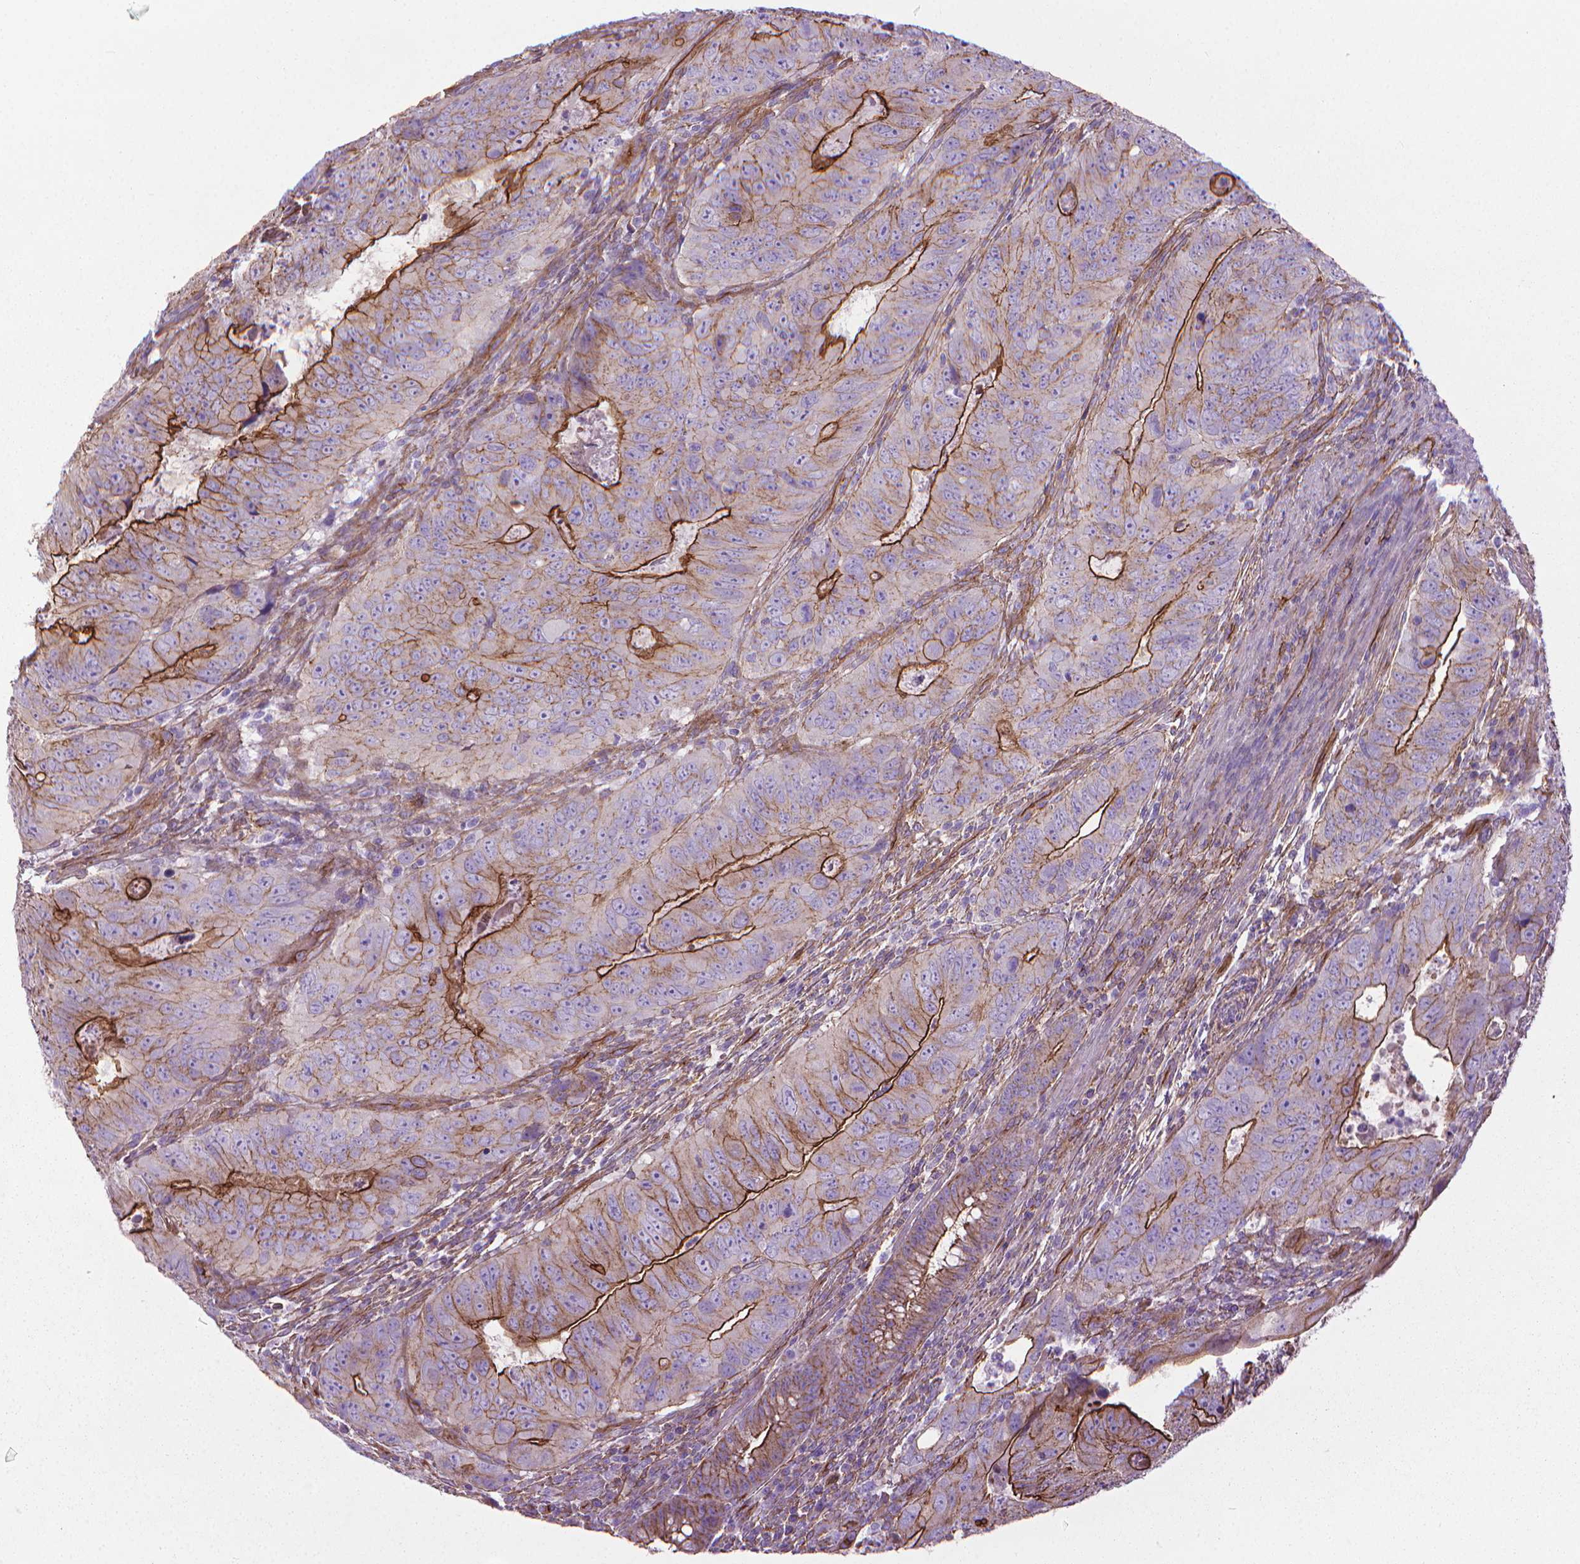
{"staining": {"intensity": "strong", "quantity": "25%-75%", "location": "cytoplasmic/membranous"}, "tissue": "colorectal cancer", "cell_type": "Tumor cells", "image_type": "cancer", "snomed": [{"axis": "morphology", "description": "Adenocarcinoma, NOS"}, {"axis": "topography", "description": "Colon"}], "caption": "Protein staining displays strong cytoplasmic/membranous expression in approximately 25%-75% of tumor cells in colorectal adenocarcinoma.", "gene": "TENT5A", "patient": {"sex": "male", "age": 79}}